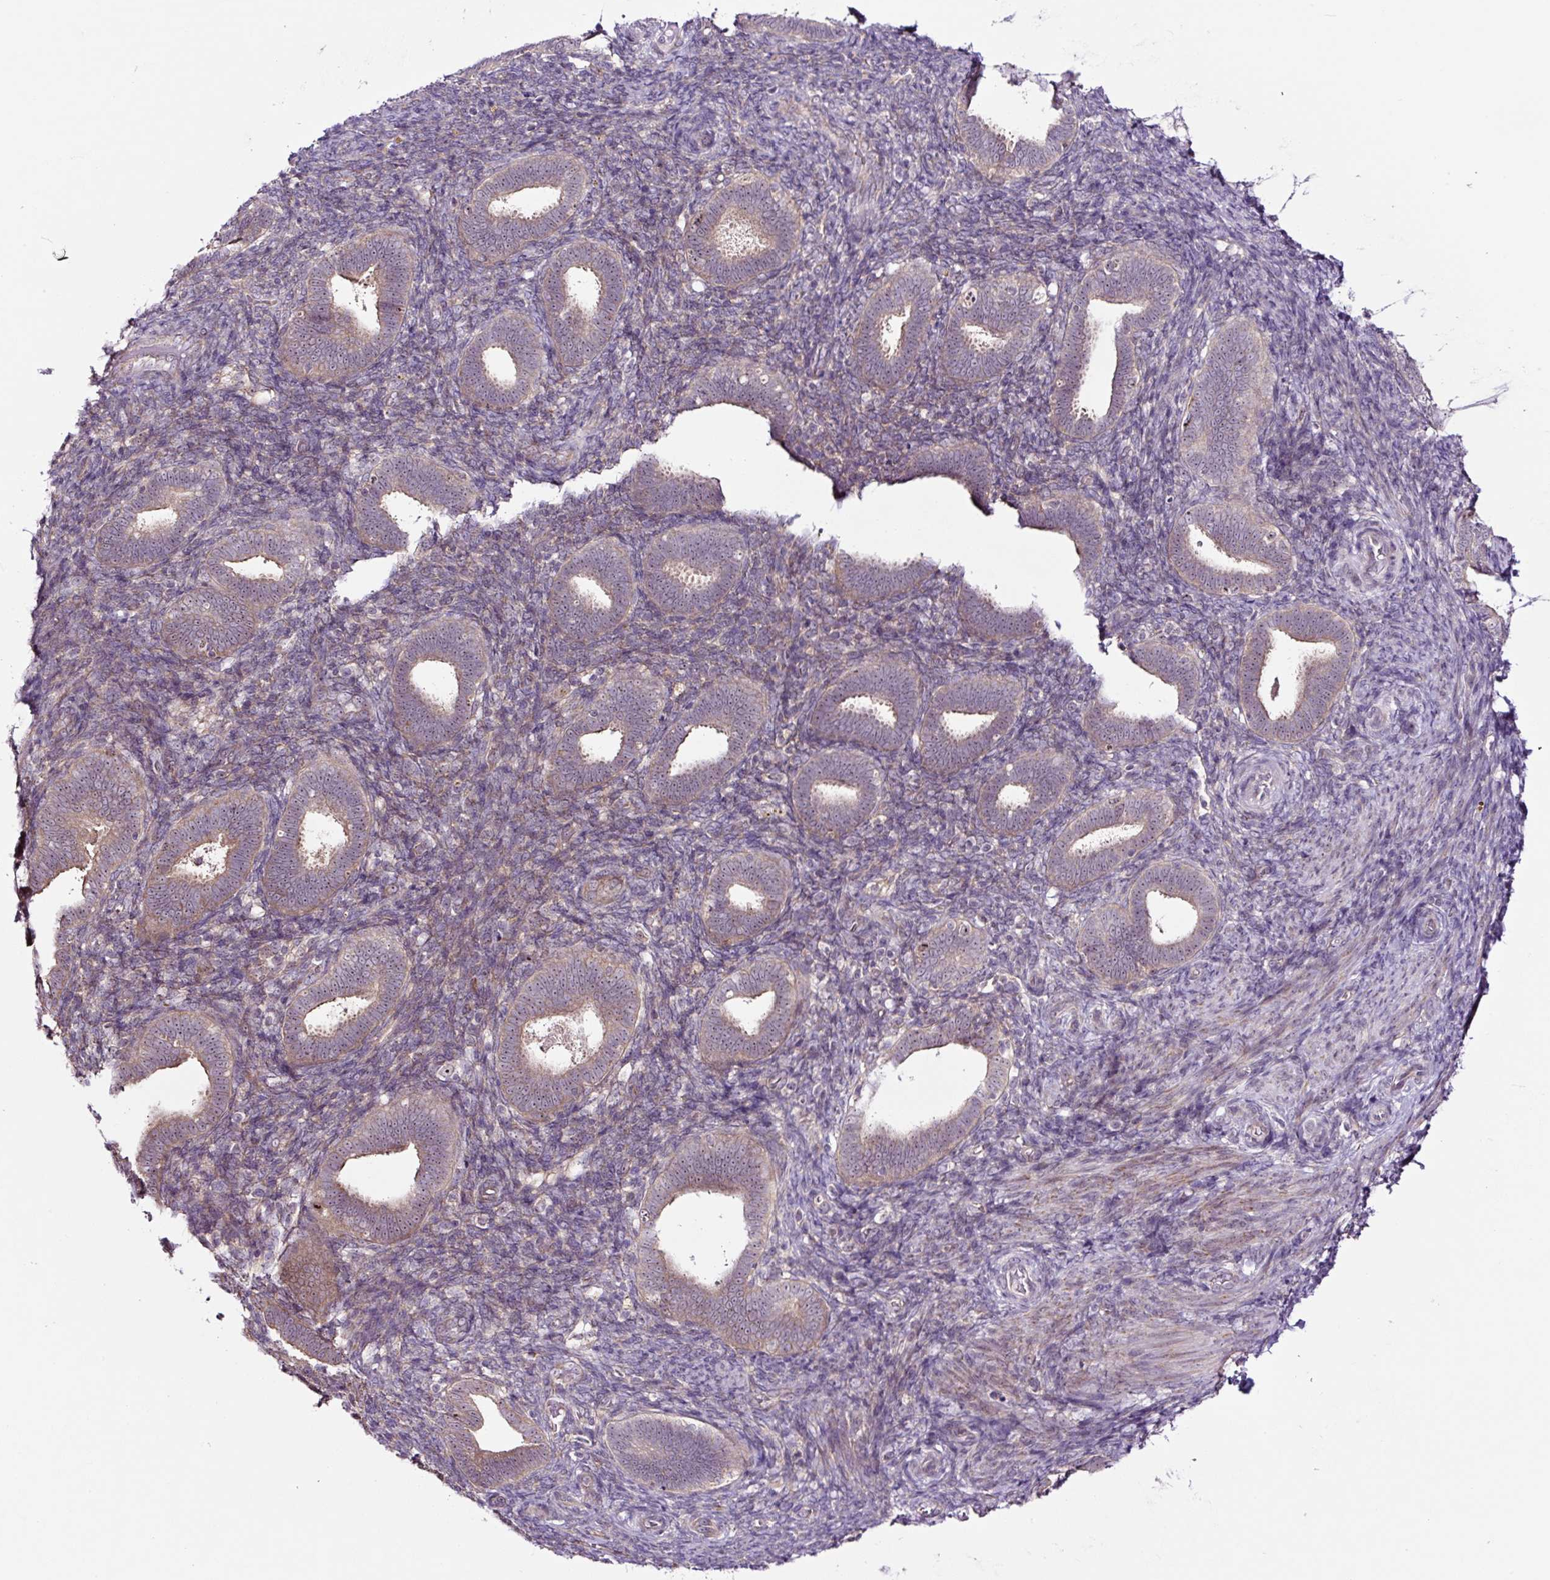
{"staining": {"intensity": "negative", "quantity": "none", "location": "none"}, "tissue": "endometrium", "cell_type": "Cells in endometrial stroma", "image_type": "normal", "snomed": [{"axis": "morphology", "description": "Normal tissue, NOS"}, {"axis": "topography", "description": "Endometrium"}], "caption": "Cells in endometrial stroma show no significant staining in benign endometrium. The staining is performed using DAB brown chromogen with nuclei counter-stained in using hematoxylin.", "gene": "NOM1", "patient": {"sex": "female", "age": 34}}